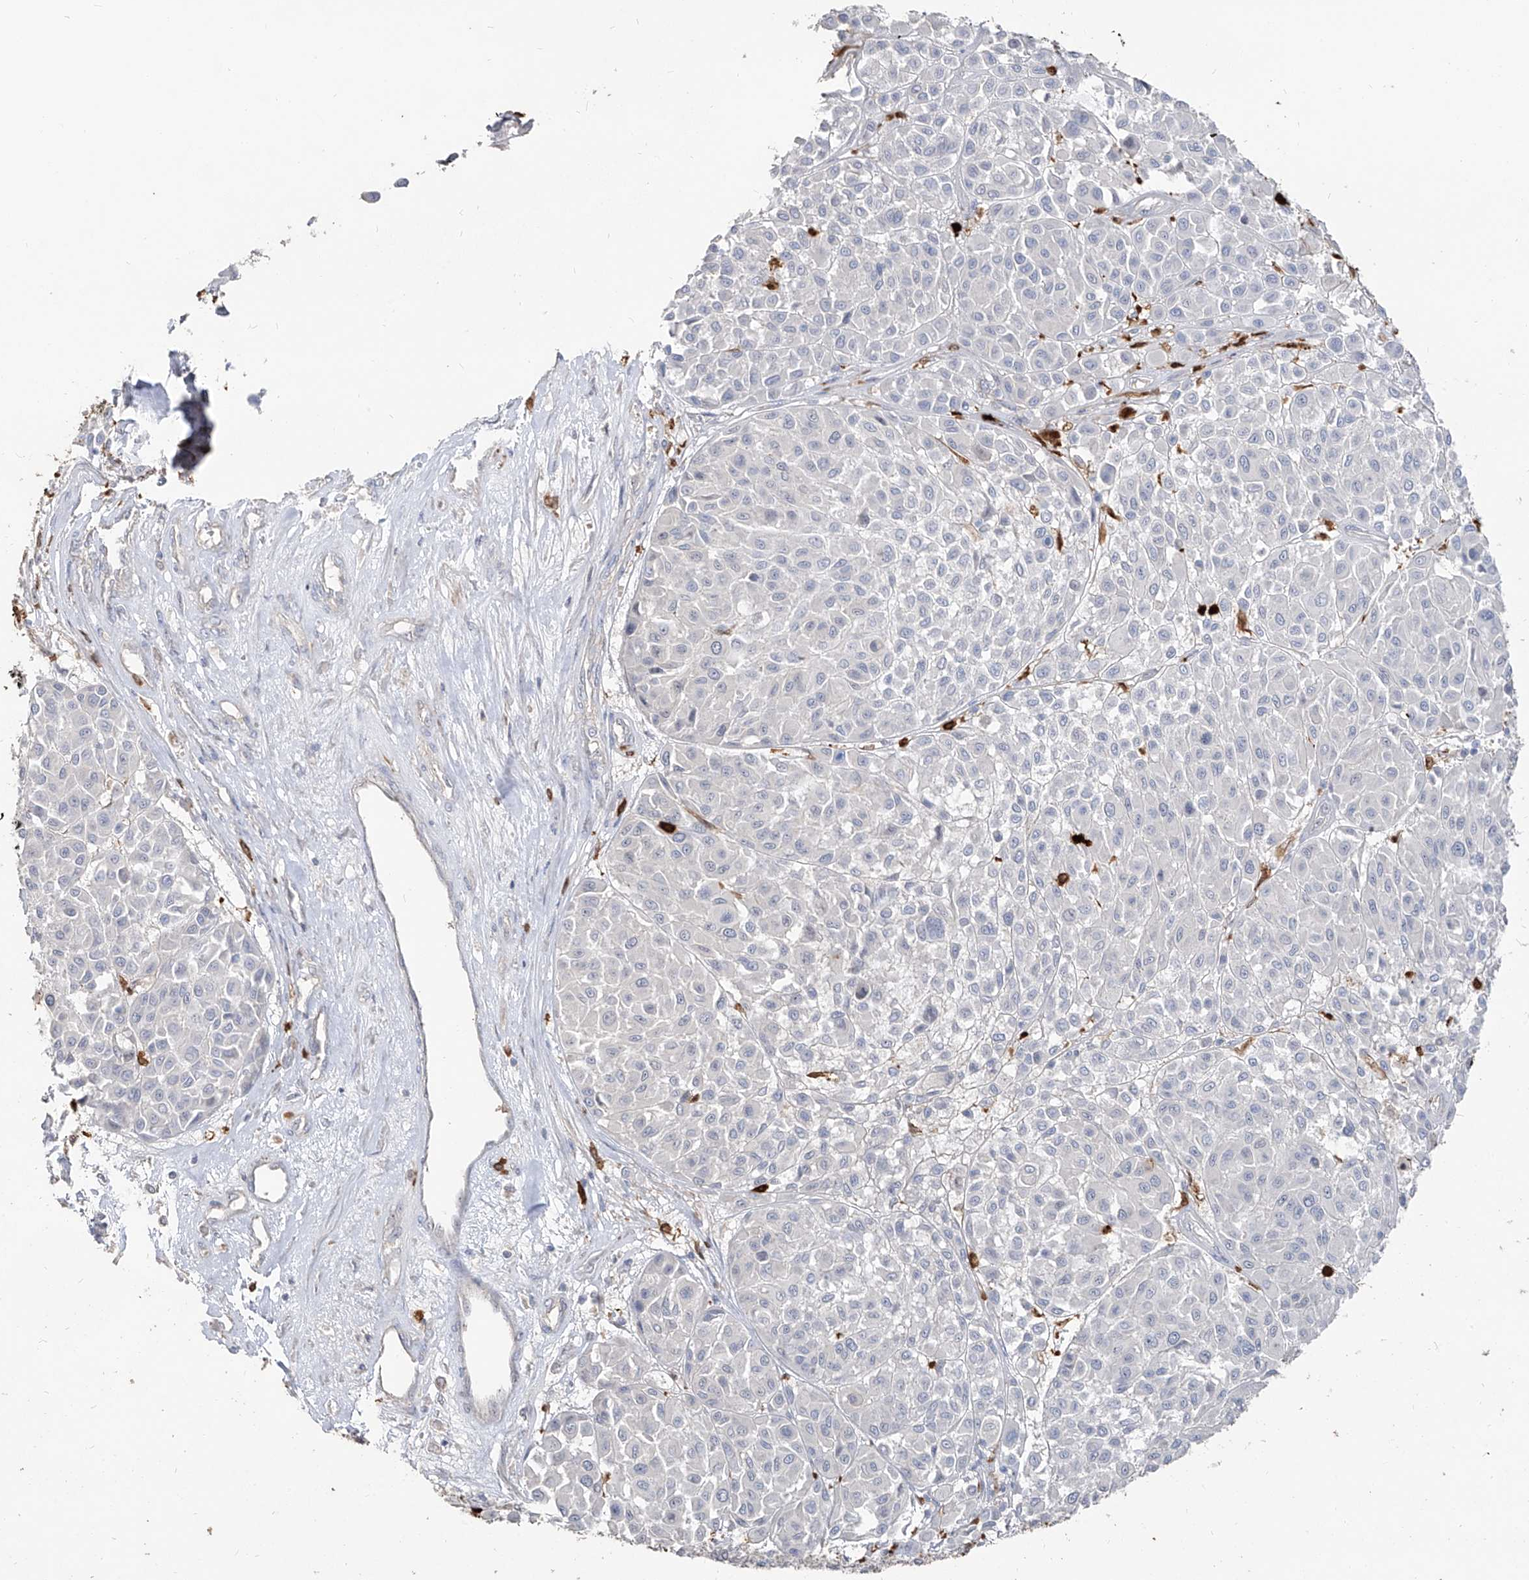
{"staining": {"intensity": "negative", "quantity": "none", "location": "none"}, "tissue": "melanoma", "cell_type": "Tumor cells", "image_type": "cancer", "snomed": [{"axis": "morphology", "description": "Malignant melanoma, Metastatic site"}, {"axis": "topography", "description": "Soft tissue"}], "caption": "There is no significant expression in tumor cells of malignant melanoma (metastatic site).", "gene": "ZNF227", "patient": {"sex": "male", "age": 41}}